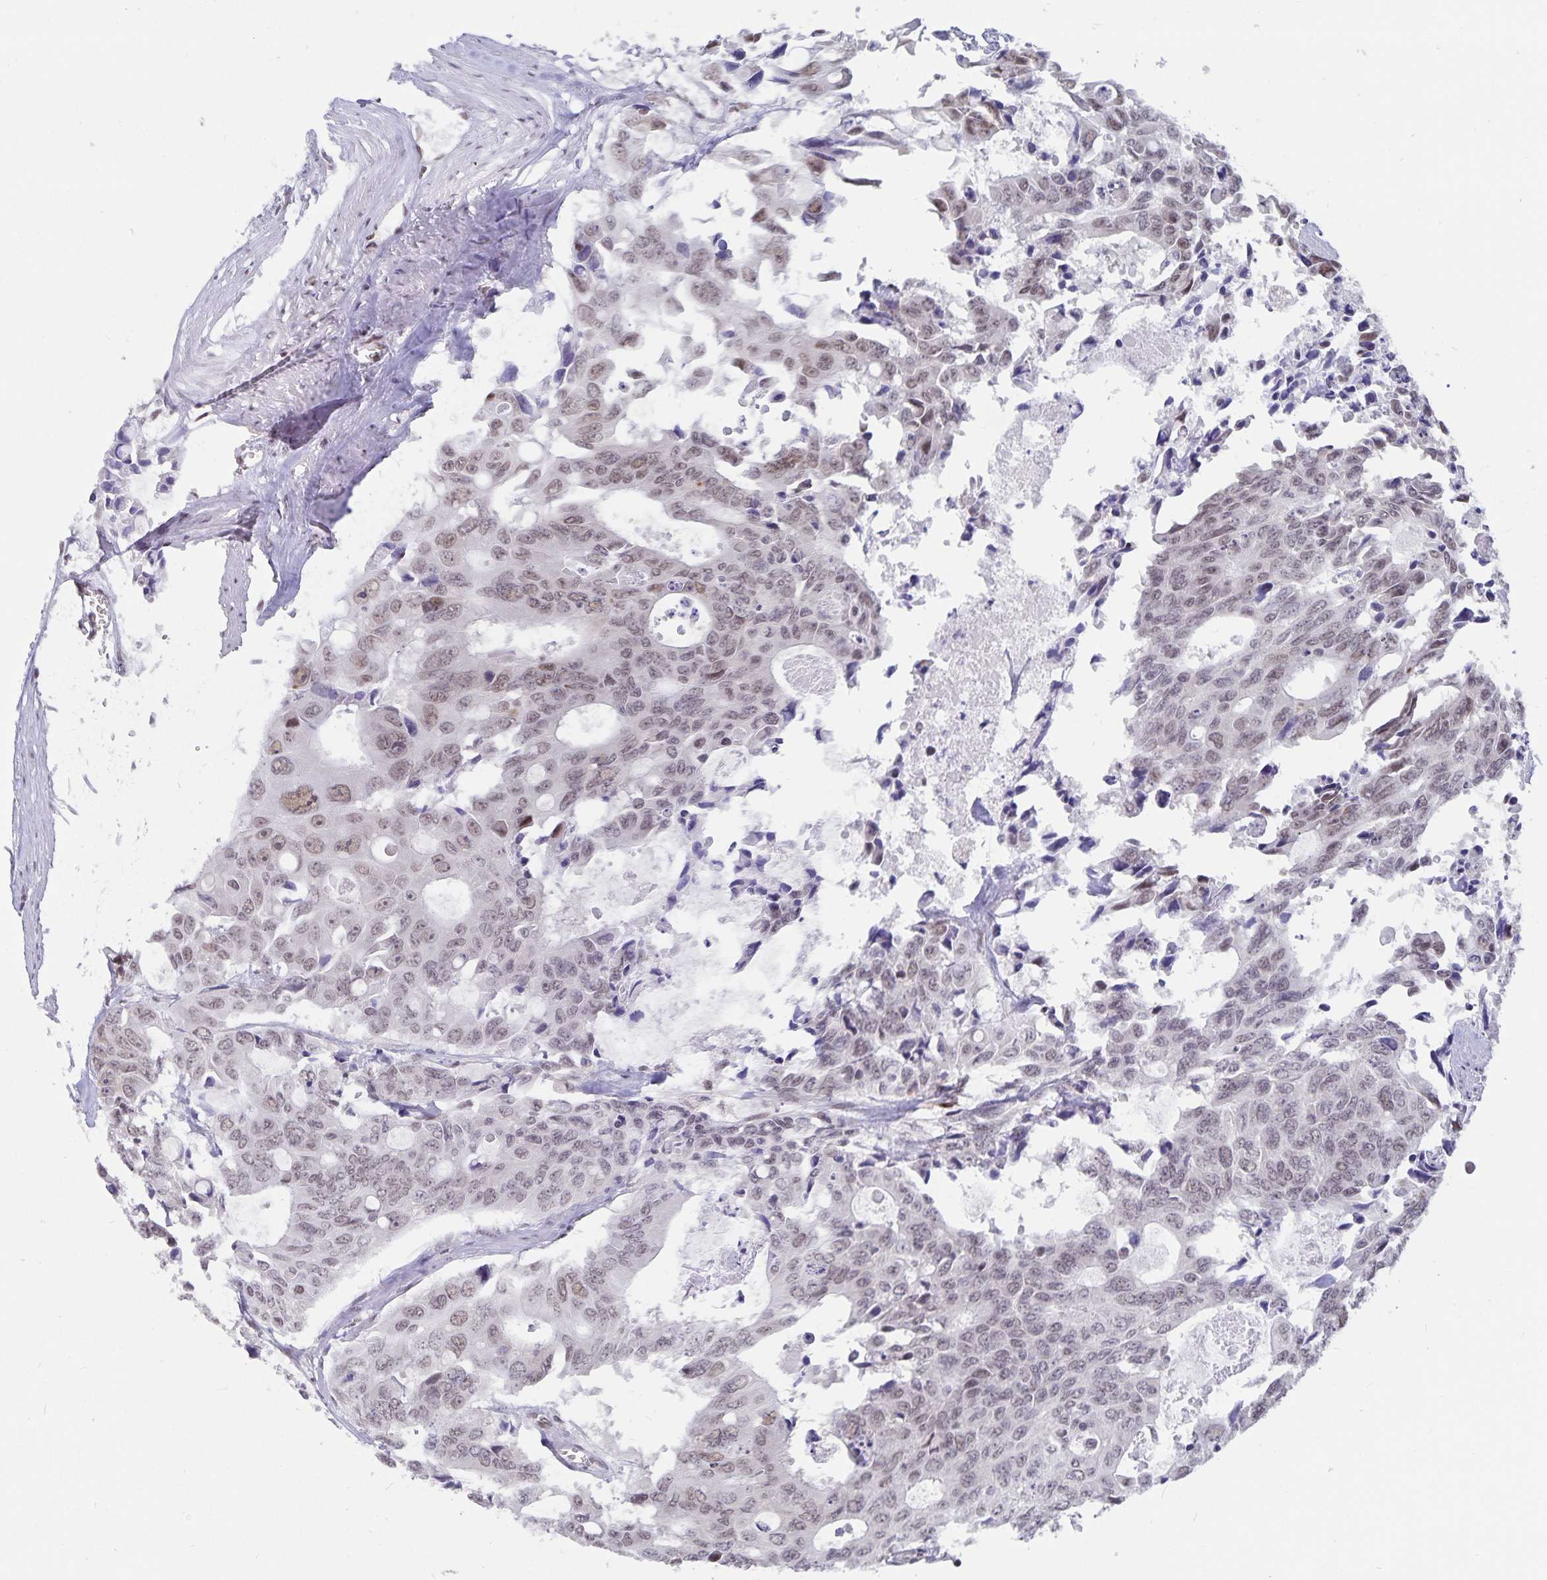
{"staining": {"intensity": "weak", "quantity": ">75%", "location": "nuclear"}, "tissue": "colorectal cancer", "cell_type": "Tumor cells", "image_type": "cancer", "snomed": [{"axis": "morphology", "description": "Adenocarcinoma, NOS"}, {"axis": "topography", "description": "Rectum"}], "caption": "Tumor cells exhibit low levels of weak nuclear staining in approximately >75% of cells in adenocarcinoma (colorectal). (DAB IHC with brightfield microscopy, high magnification).", "gene": "PBX2", "patient": {"sex": "male", "age": 76}}